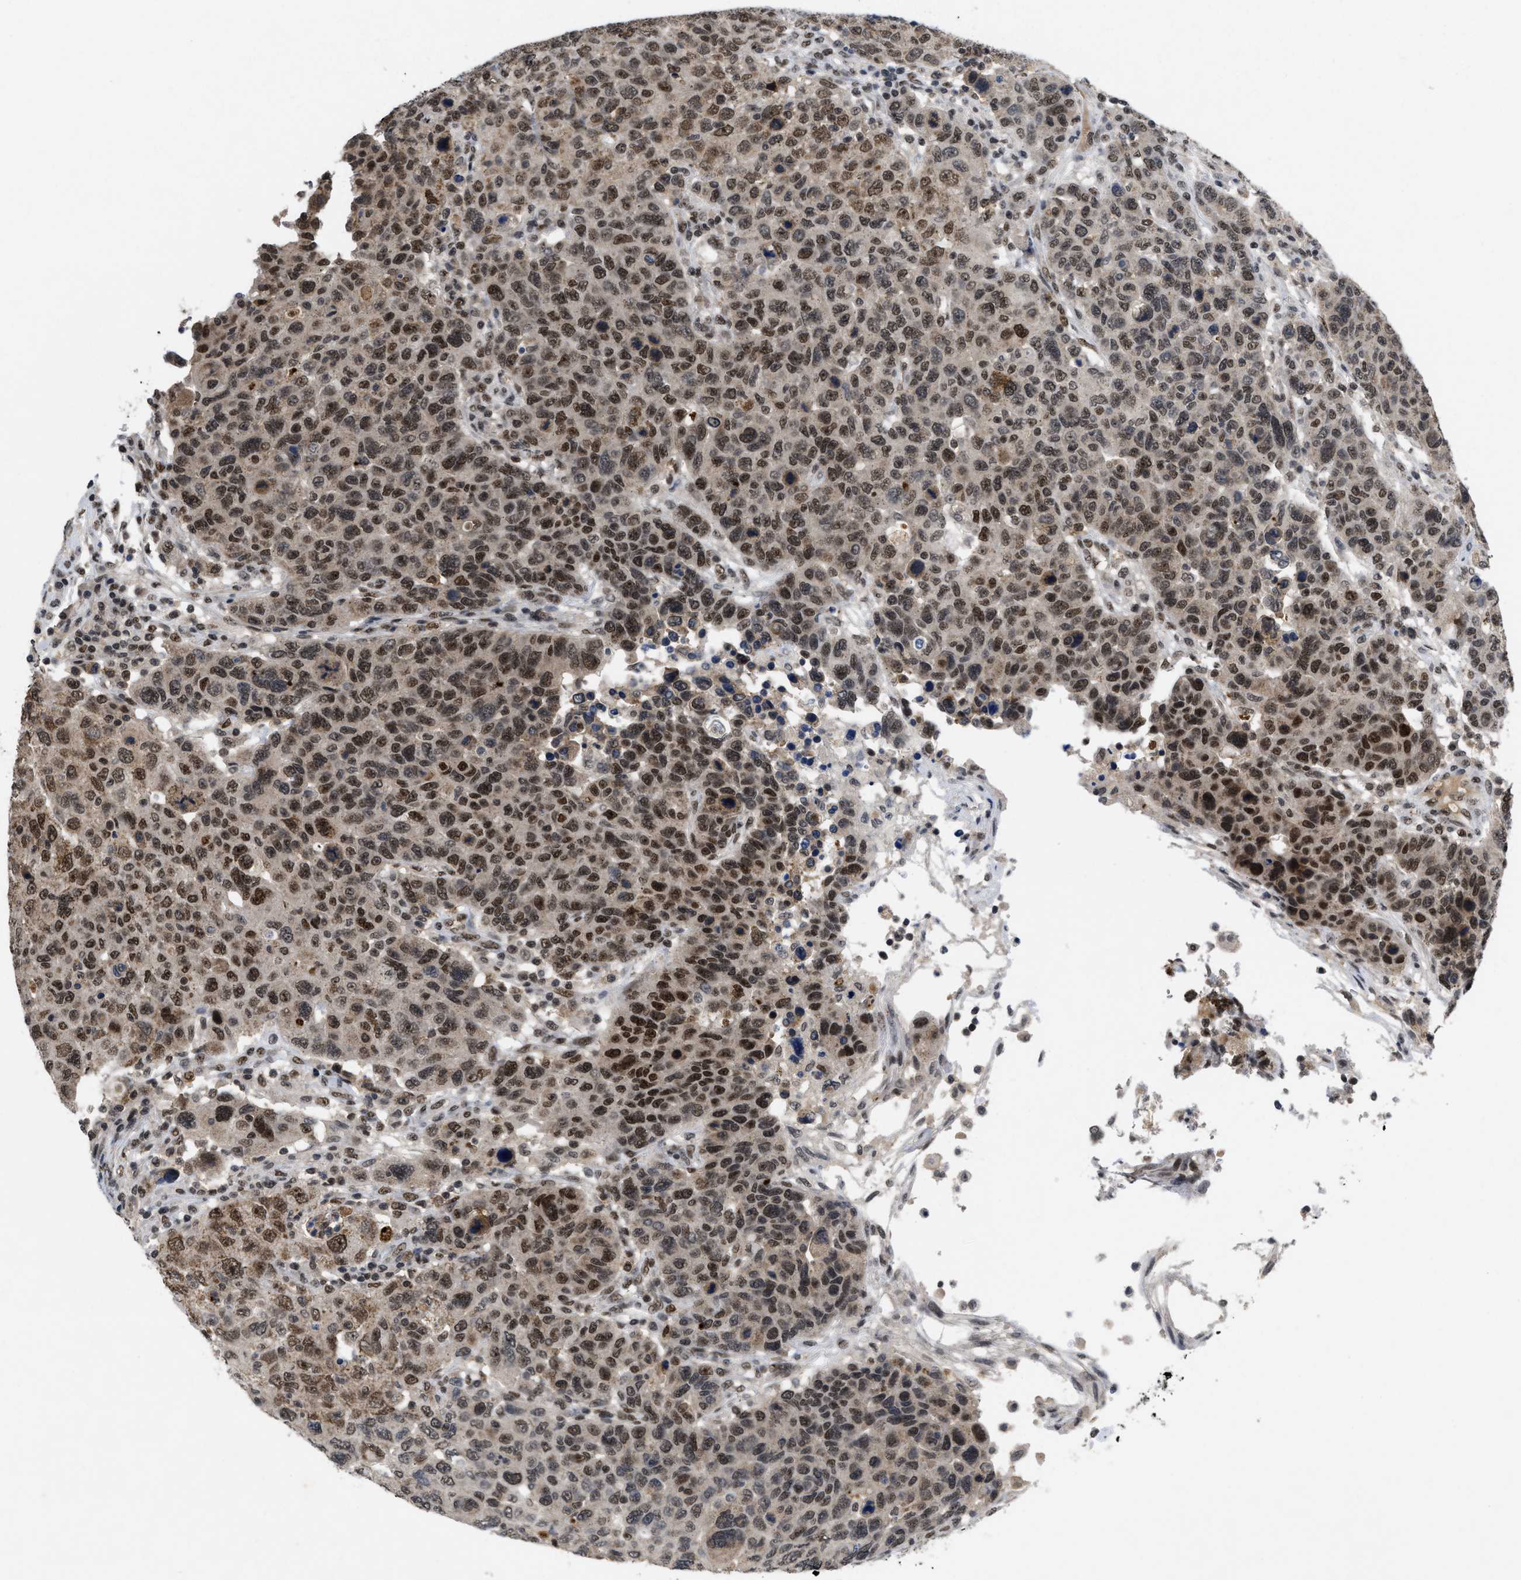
{"staining": {"intensity": "moderate", "quantity": ">75%", "location": "nuclear"}, "tissue": "breast cancer", "cell_type": "Tumor cells", "image_type": "cancer", "snomed": [{"axis": "morphology", "description": "Duct carcinoma"}, {"axis": "topography", "description": "Breast"}], "caption": "IHC of breast cancer reveals medium levels of moderate nuclear expression in approximately >75% of tumor cells.", "gene": "ZNF346", "patient": {"sex": "female", "age": 37}}